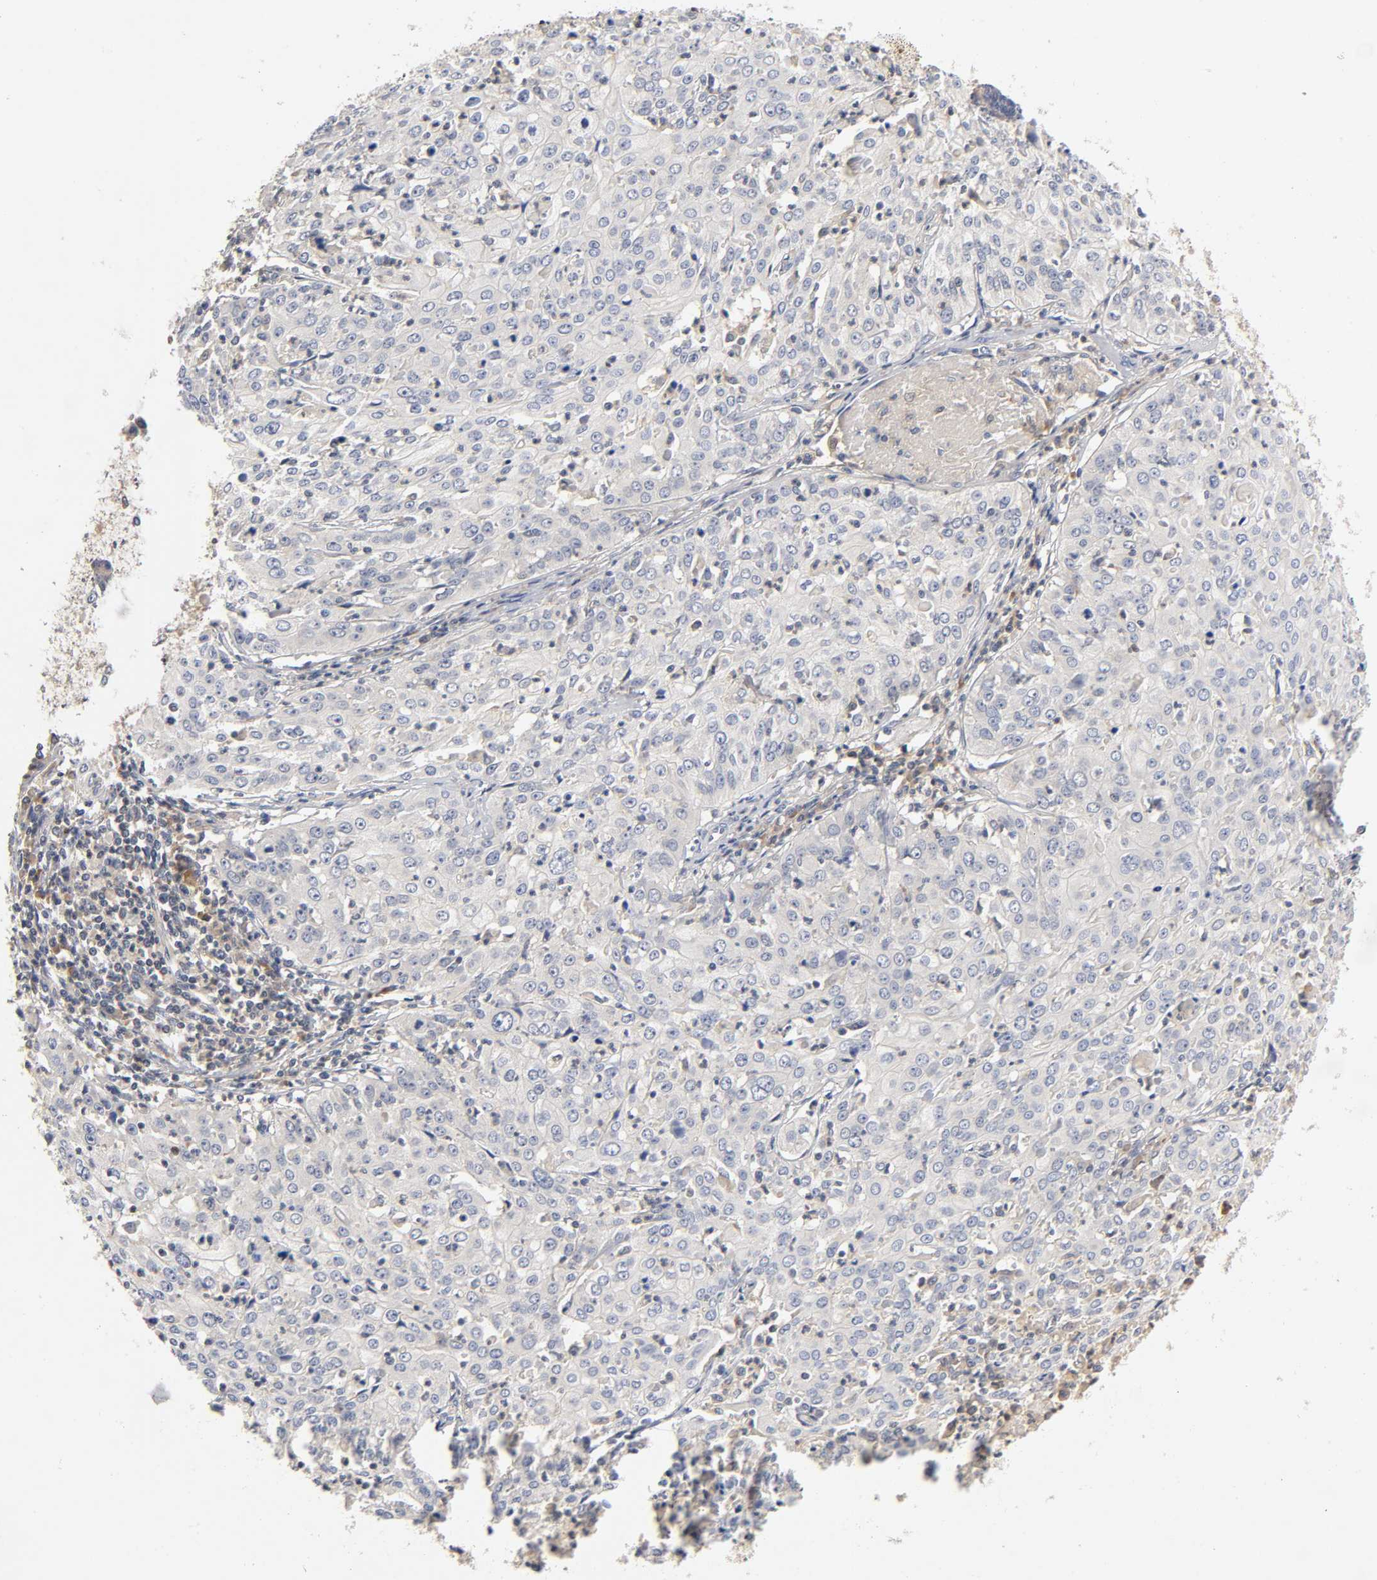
{"staining": {"intensity": "negative", "quantity": "none", "location": "none"}, "tissue": "cervical cancer", "cell_type": "Tumor cells", "image_type": "cancer", "snomed": [{"axis": "morphology", "description": "Squamous cell carcinoma, NOS"}, {"axis": "topography", "description": "Cervix"}], "caption": "Tumor cells show no significant protein staining in cervical squamous cell carcinoma.", "gene": "RHOA", "patient": {"sex": "female", "age": 39}}